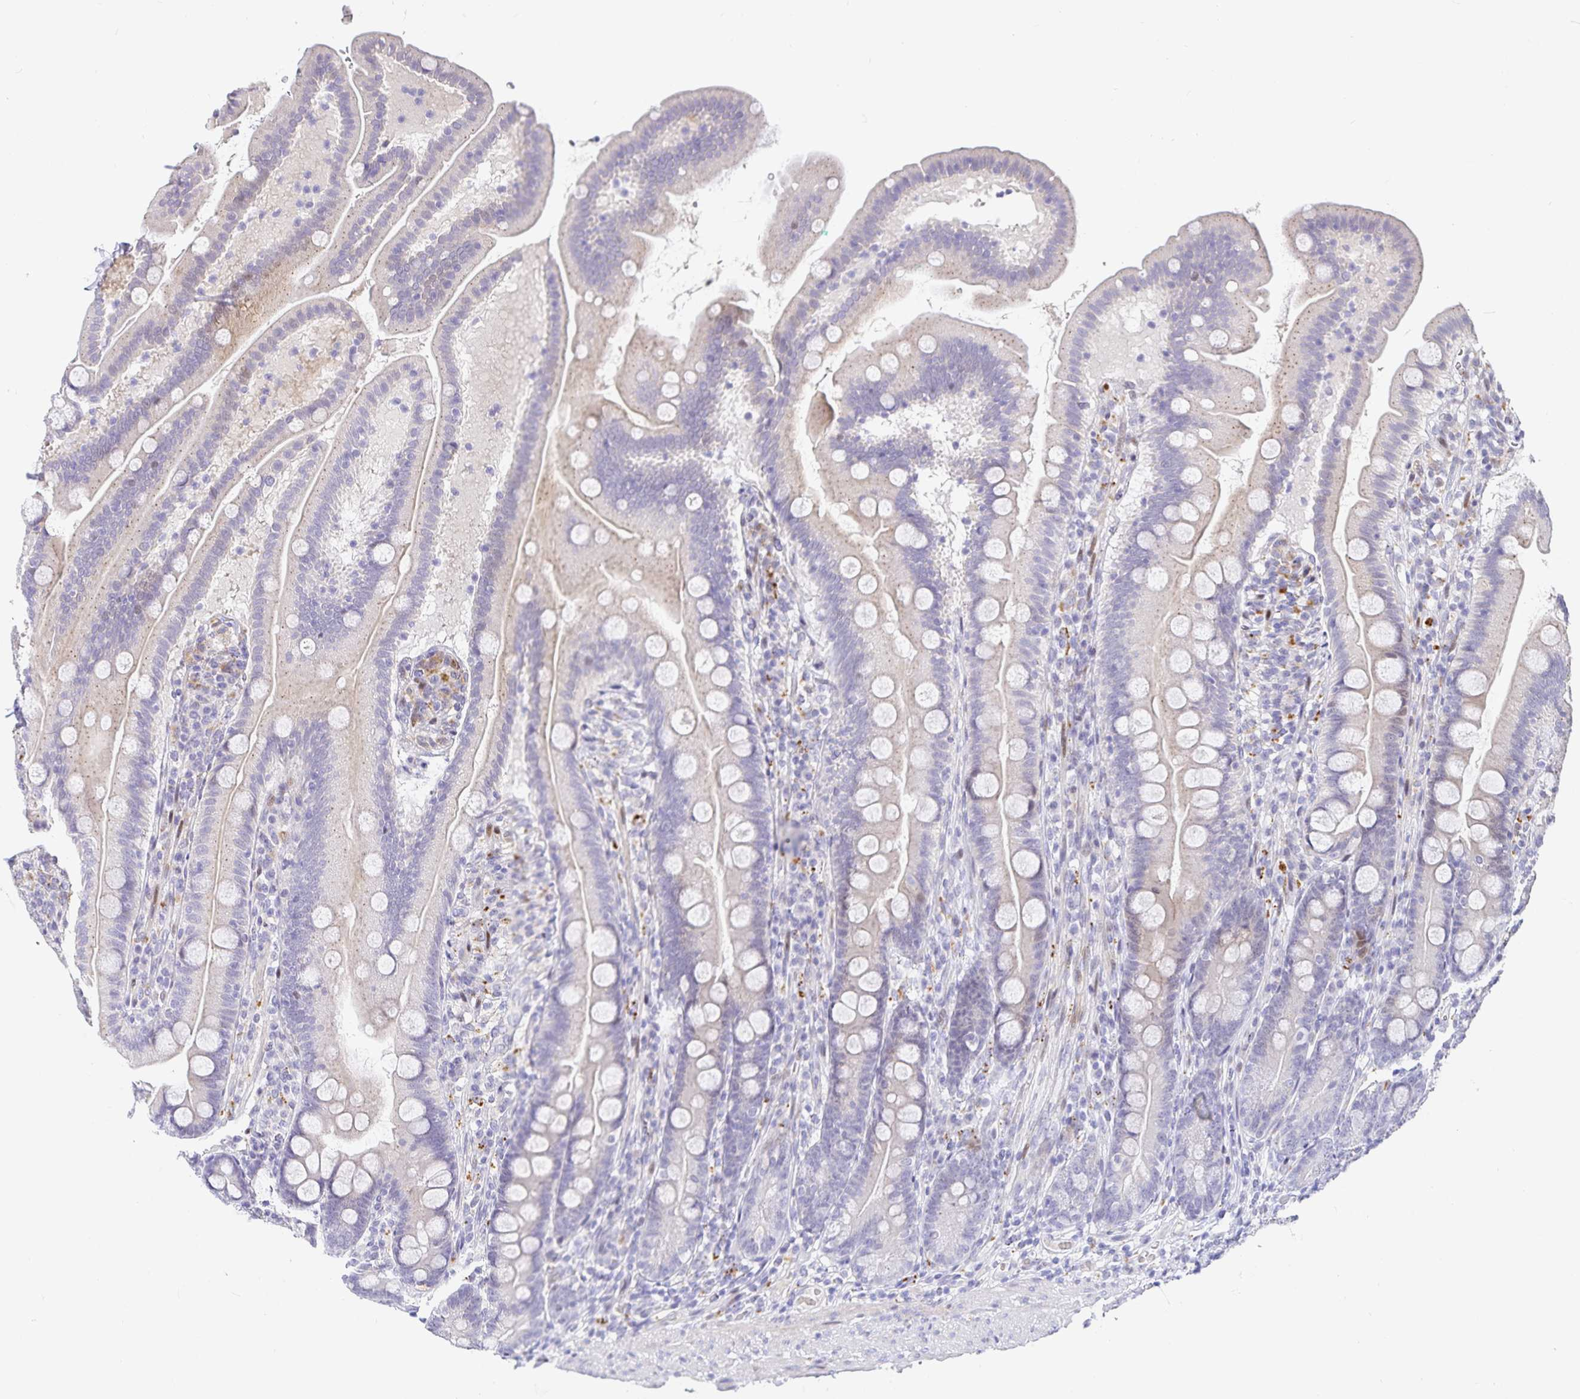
{"staining": {"intensity": "weak", "quantity": "<25%", "location": "cytoplasmic/membranous"}, "tissue": "duodenum", "cell_type": "Glandular cells", "image_type": "normal", "snomed": [{"axis": "morphology", "description": "Normal tissue, NOS"}, {"axis": "topography", "description": "Duodenum"}], "caption": "Human duodenum stained for a protein using immunohistochemistry exhibits no expression in glandular cells.", "gene": "KBTBD13", "patient": {"sex": "female", "age": 67}}